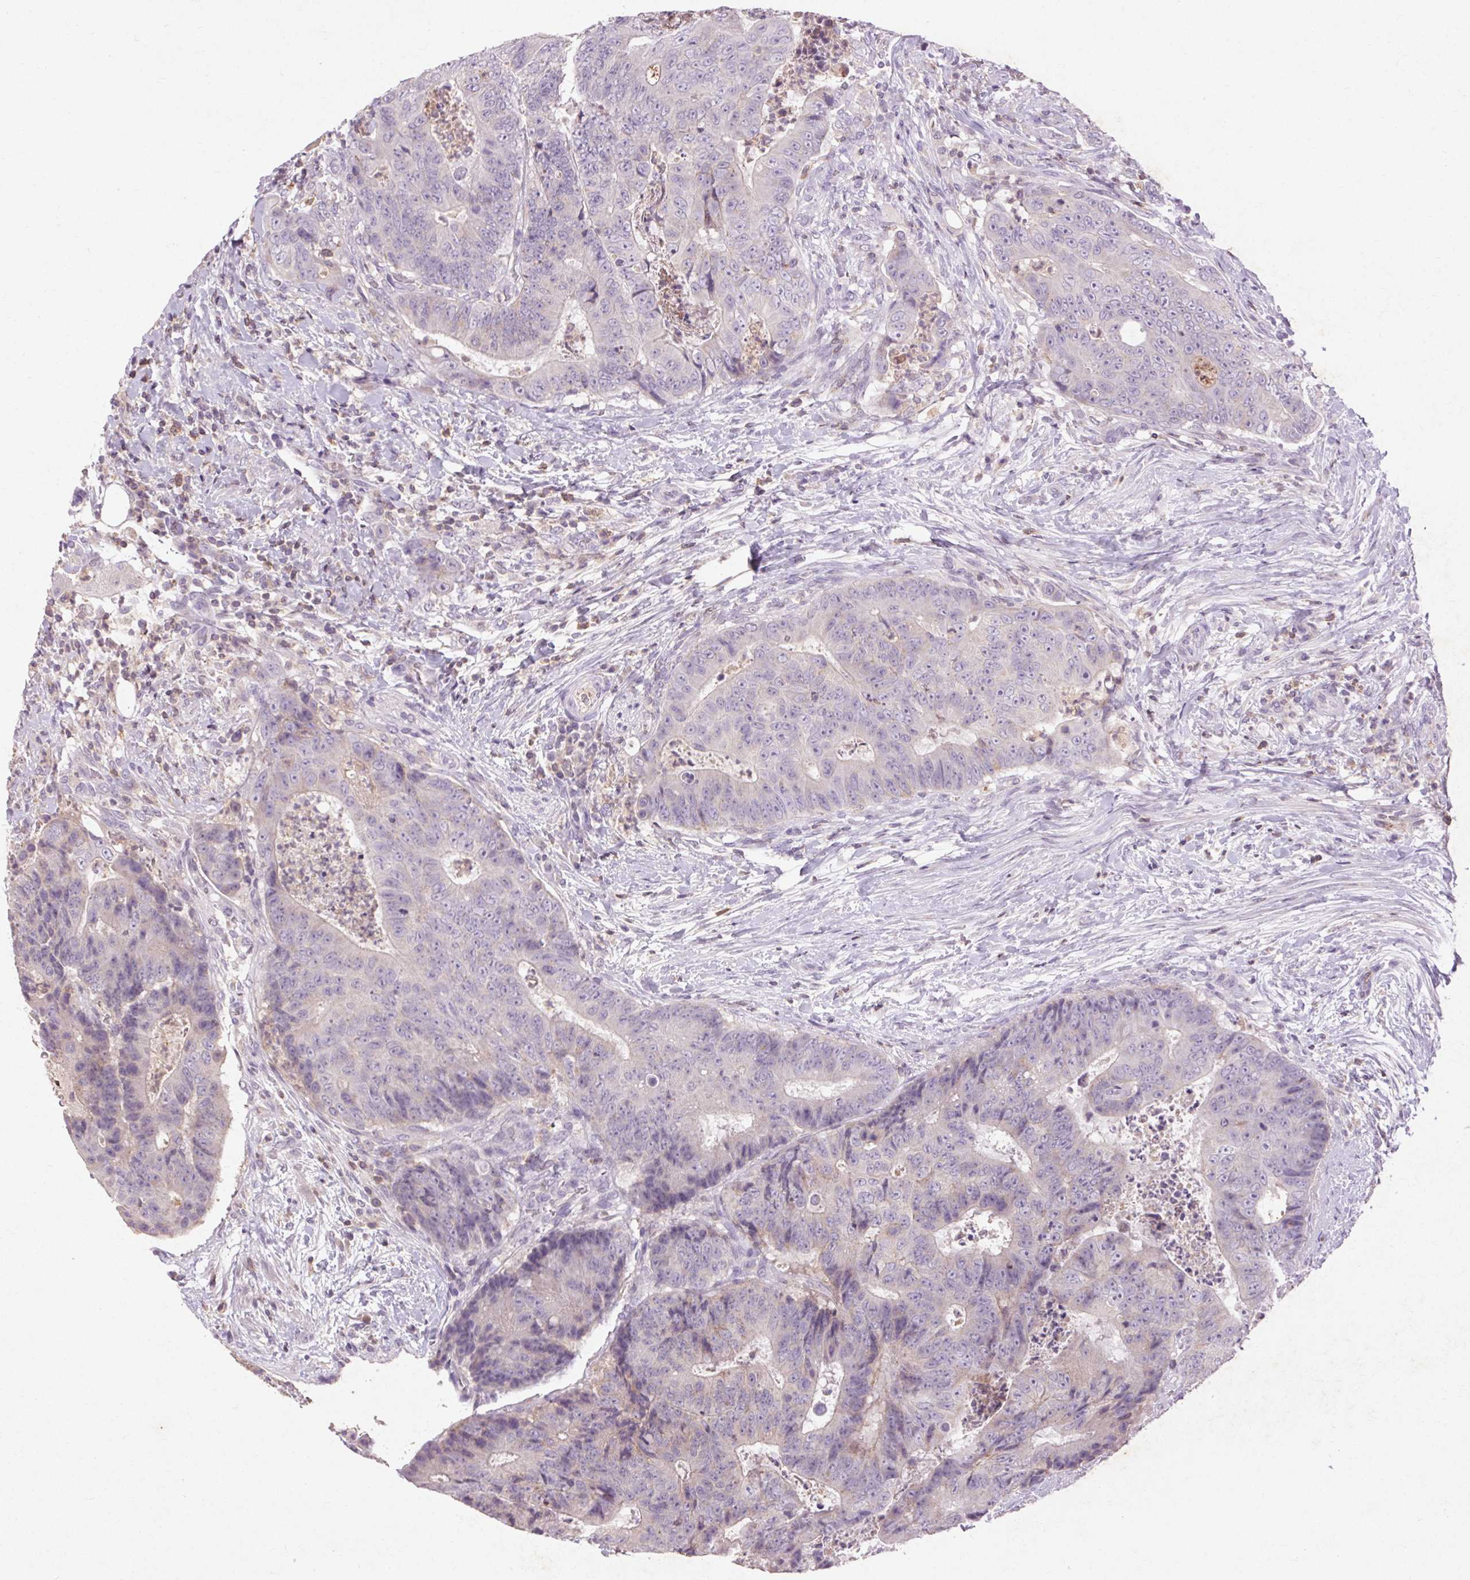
{"staining": {"intensity": "weak", "quantity": "<25%", "location": "cytoplasmic/membranous"}, "tissue": "colorectal cancer", "cell_type": "Tumor cells", "image_type": "cancer", "snomed": [{"axis": "morphology", "description": "Adenocarcinoma, NOS"}, {"axis": "topography", "description": "Colon"}], "caption": "Adenocarcinoma (colorectal) was stained to show a protein in brown. There is no significant positivity in tumor cells.", "gene": "FNDC7", "patient": {"sex": "female", "age": 48}}